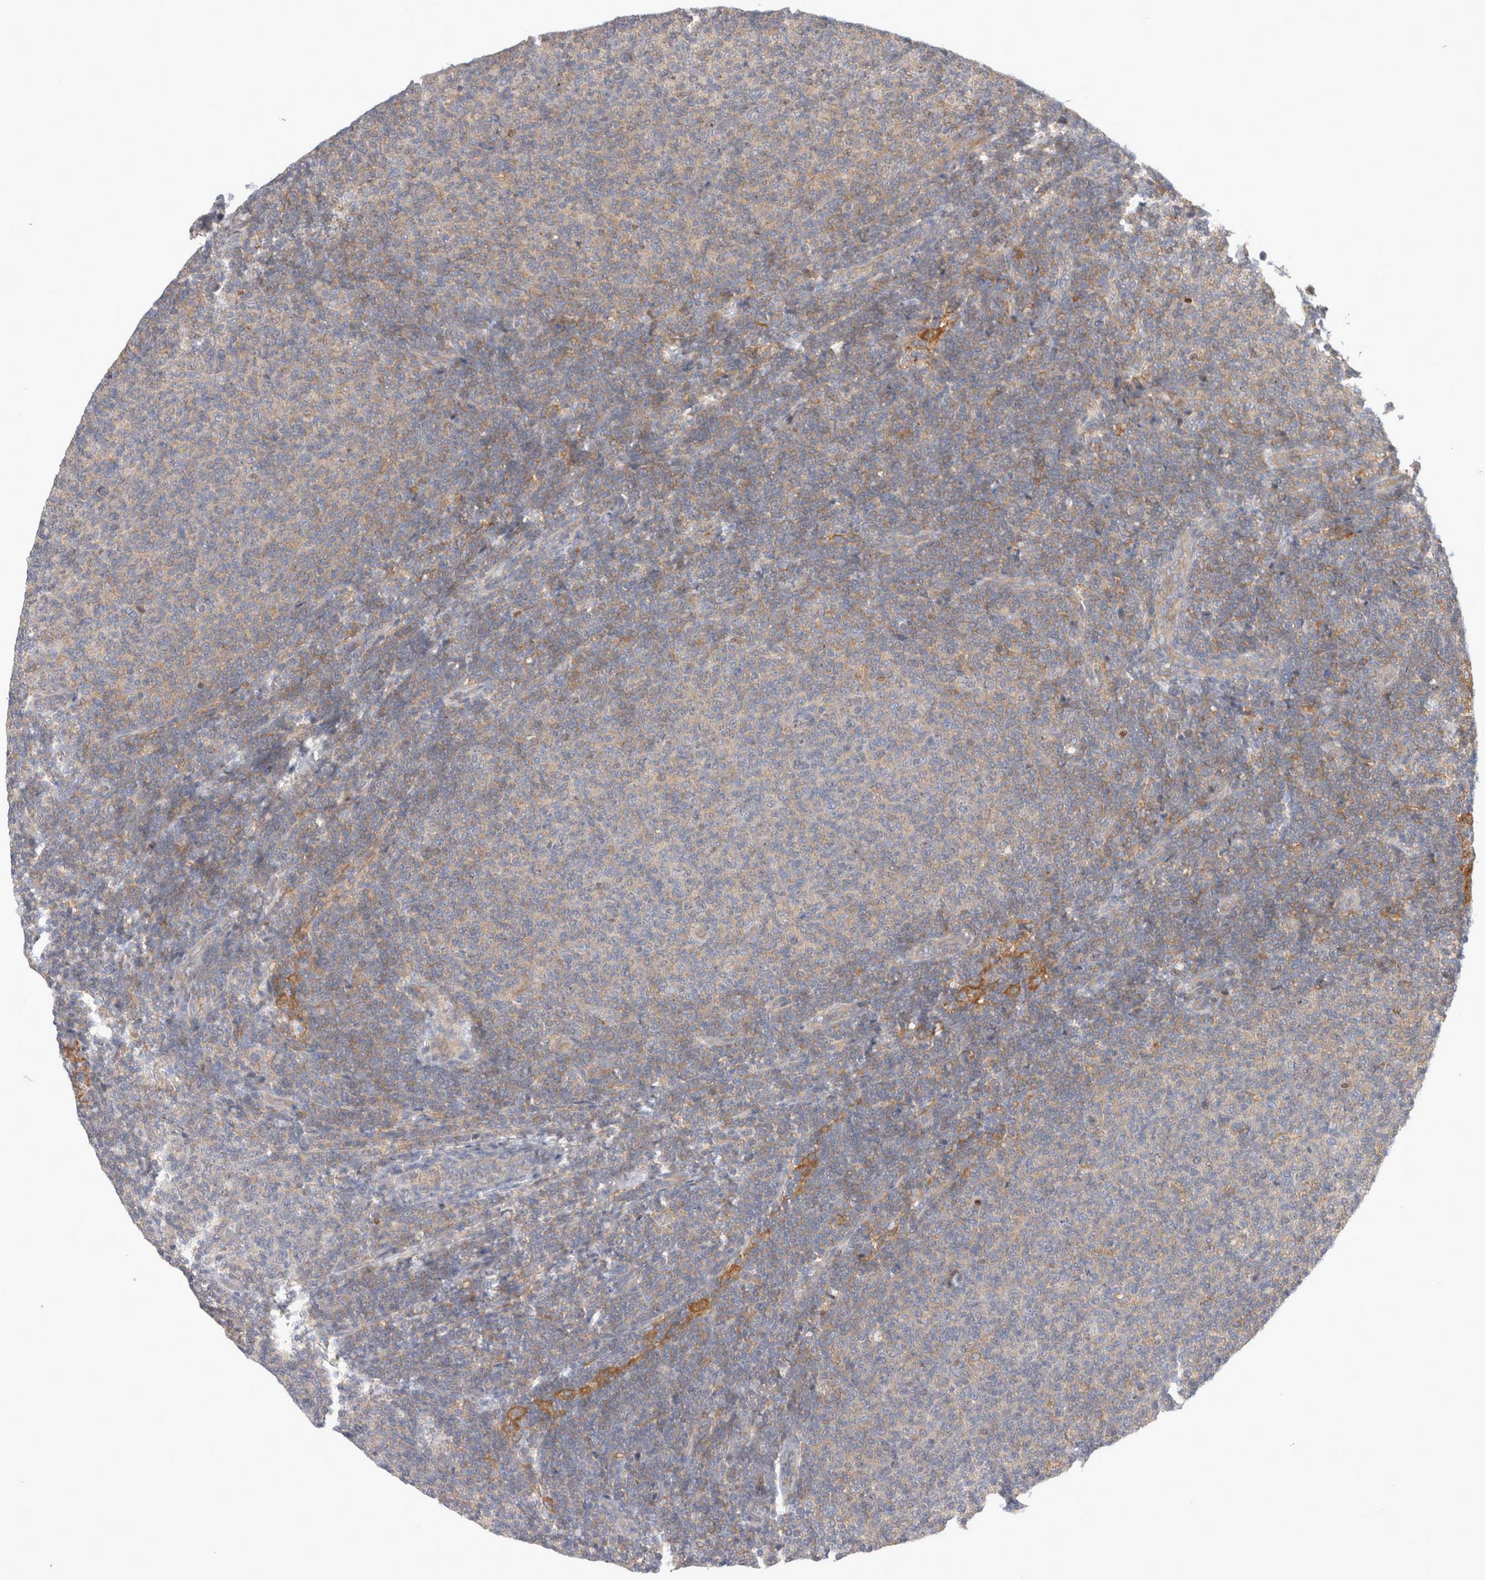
{"staining": {"intensity": "weak", "quantity": "<25%", "location": "cytoplasmic/membranous"}, "tissue": "lymphoma", "cell_type": "Tumor cells", "image_type": "cancer", "snomed": [{"axis": "morphology", "description": "Malignant lymphoma, non-Hodgkin's type, Low grade"}, {"axis": "topography", "description": "Lymph node"}], "caption": "The photomicrograph exhibits no staining of tumor cells in low-grade malignant lymphoma, non-Hodgkin's type.", "gene": "CDCA7L", "patient": {"sex": "male", "age": 66}}